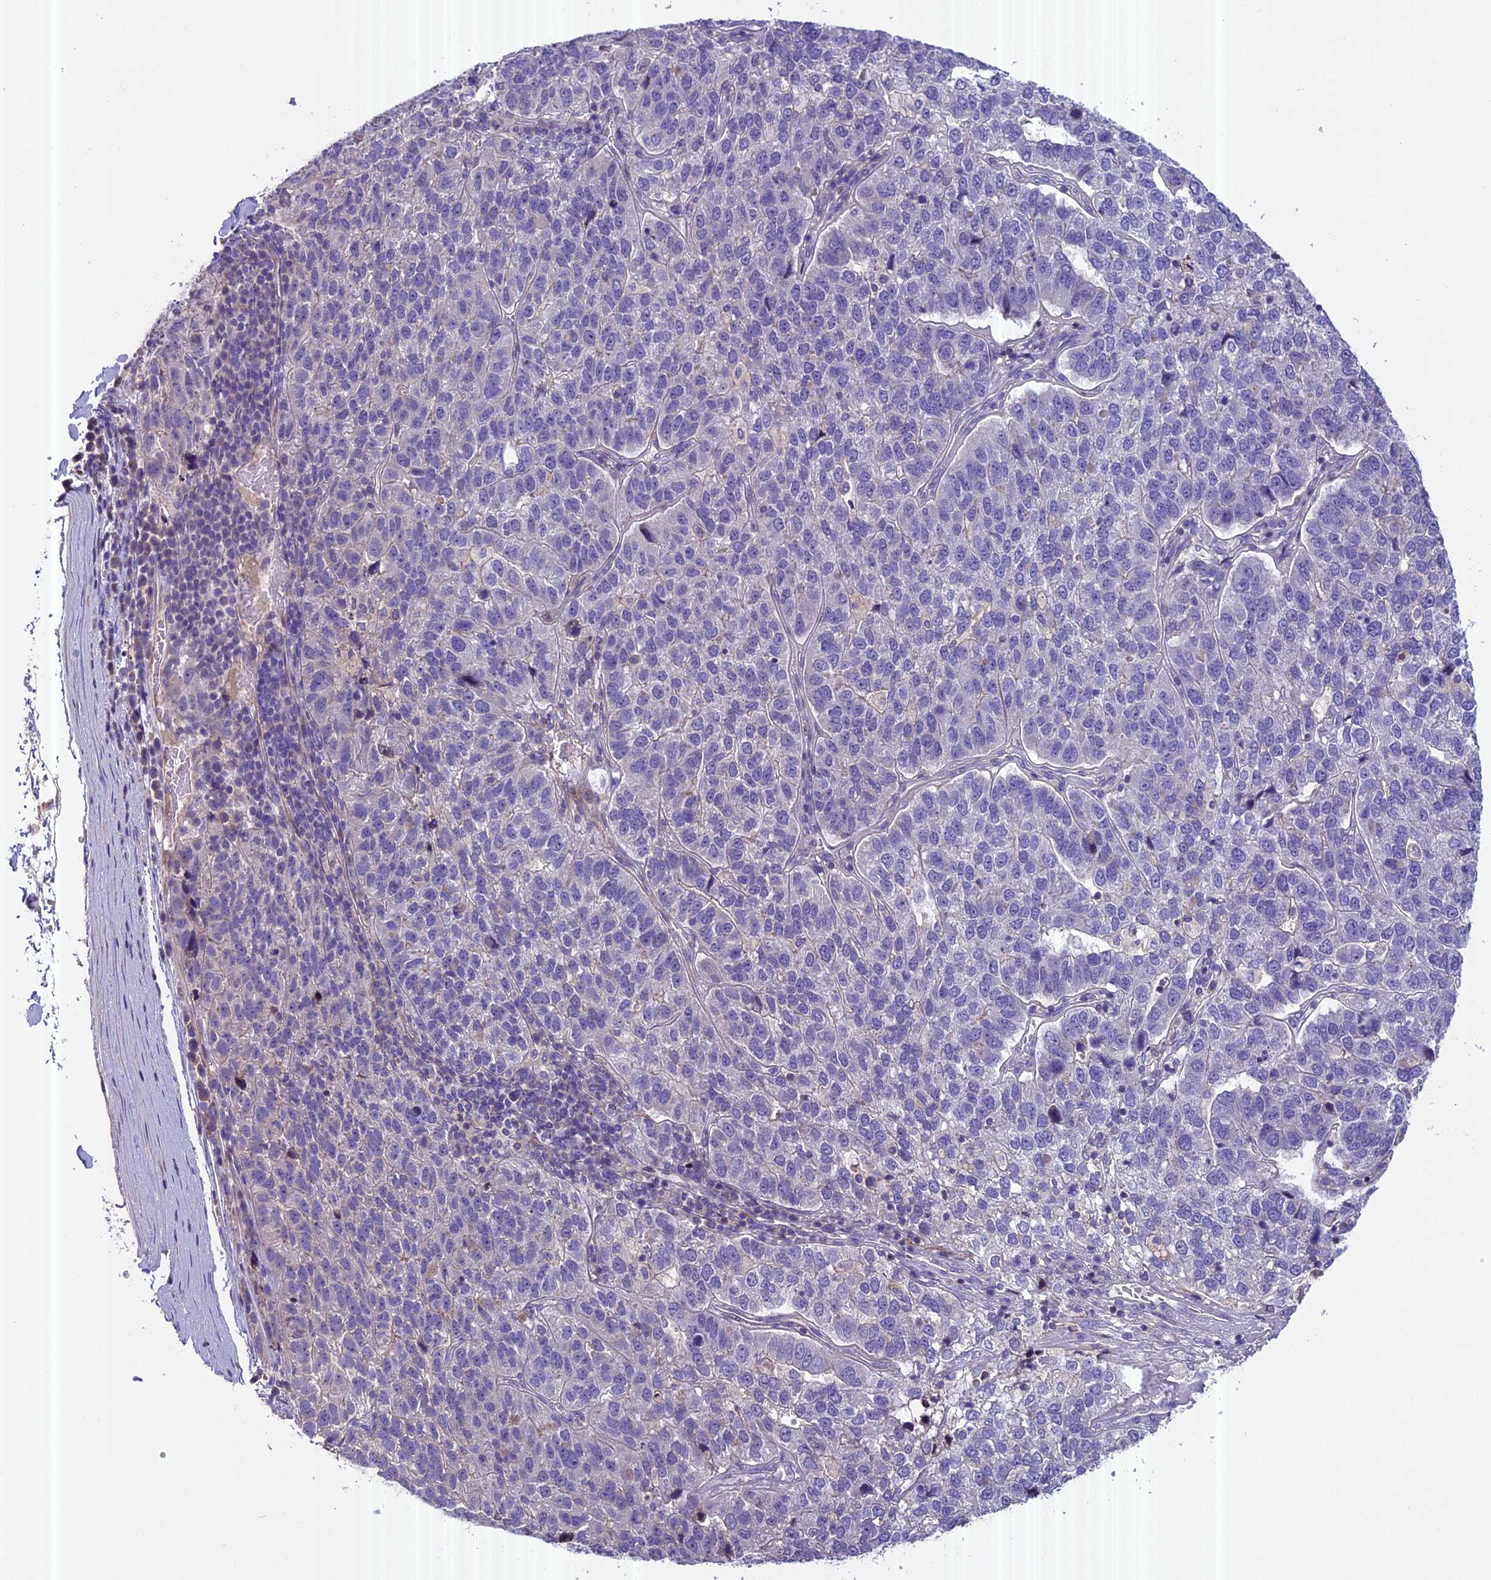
{"staining": {"intensity": "negative", "quantity": "none", "location": "none"}, "tissue": "pancreatic cancer", "cell_type": "Tumor cells", "image_type": "cancer", "snomed": [{"axis": "morphology", "description": "Adenocarcinoma, NOS"}, {"axis": "topography", "description": "Pancreas"}], "caption": "This is an immunohistochemistry (IHC) micrograph of human adenocarcinoma (pancreatic). There is no staining in tumor cells.", "gene": "FAM98C", "patient": {"sex": "female", "age": 61}}